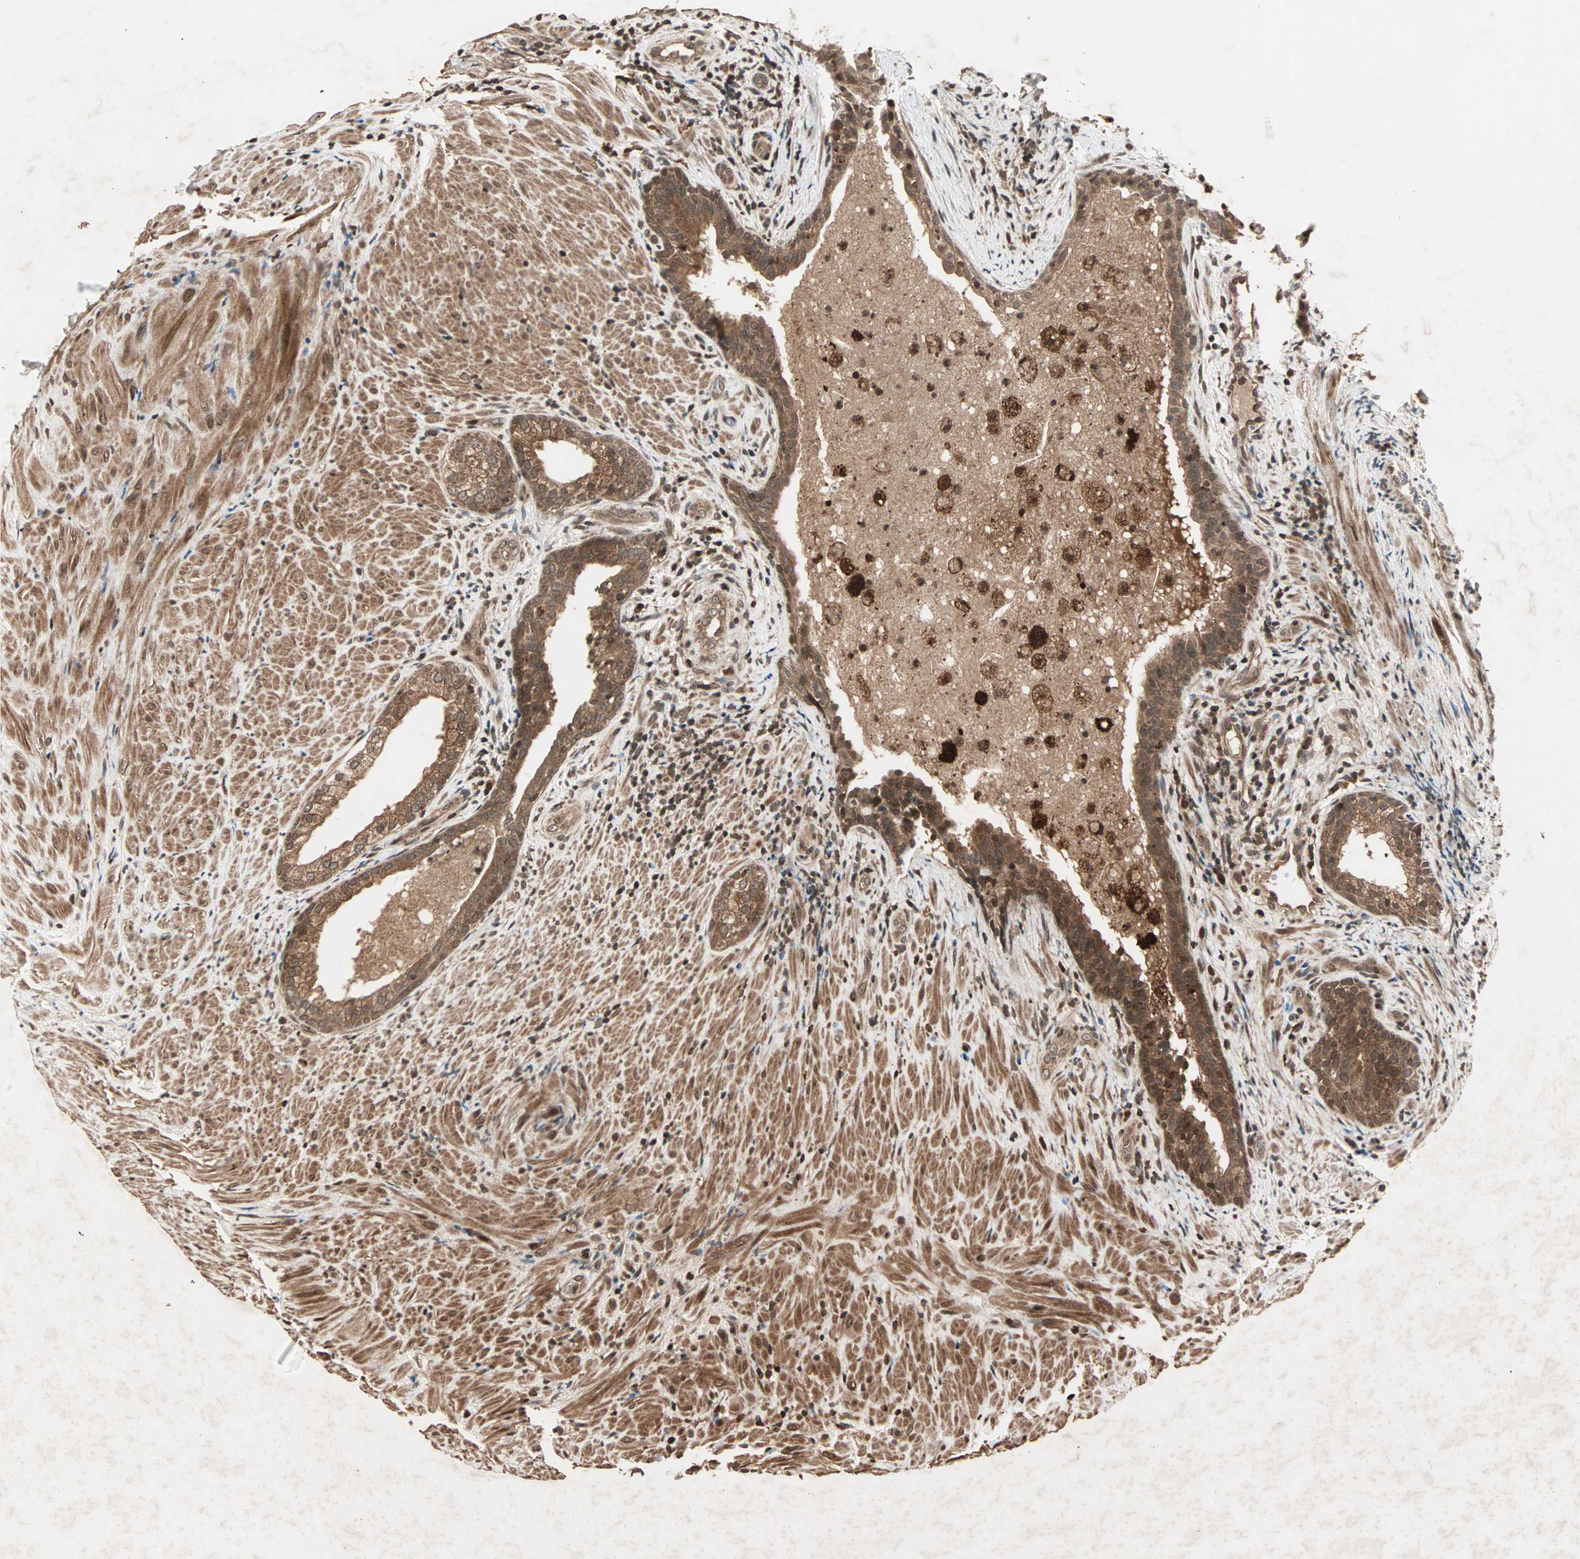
{"staining": {"intensity": "moderate", "quantity": ">75%", "location": "cytoplasmic/membranous"}, "tissue": "prostate", "cell_type": "Glandular cells", "image_type": "normal", "snomed": [{"axis": "morphology", "description": "Normal tissue, NOS"}, {"axis": "topography", "description": "Prostate"}], "caption": "Glandular cells exhibit medium levels of moderate cytoplasmic/membranous staining in approximately >75% of cells in unremarkable human prostate.", "gene": "RFFL", "patient": {"sex": "male", "age": 76}}